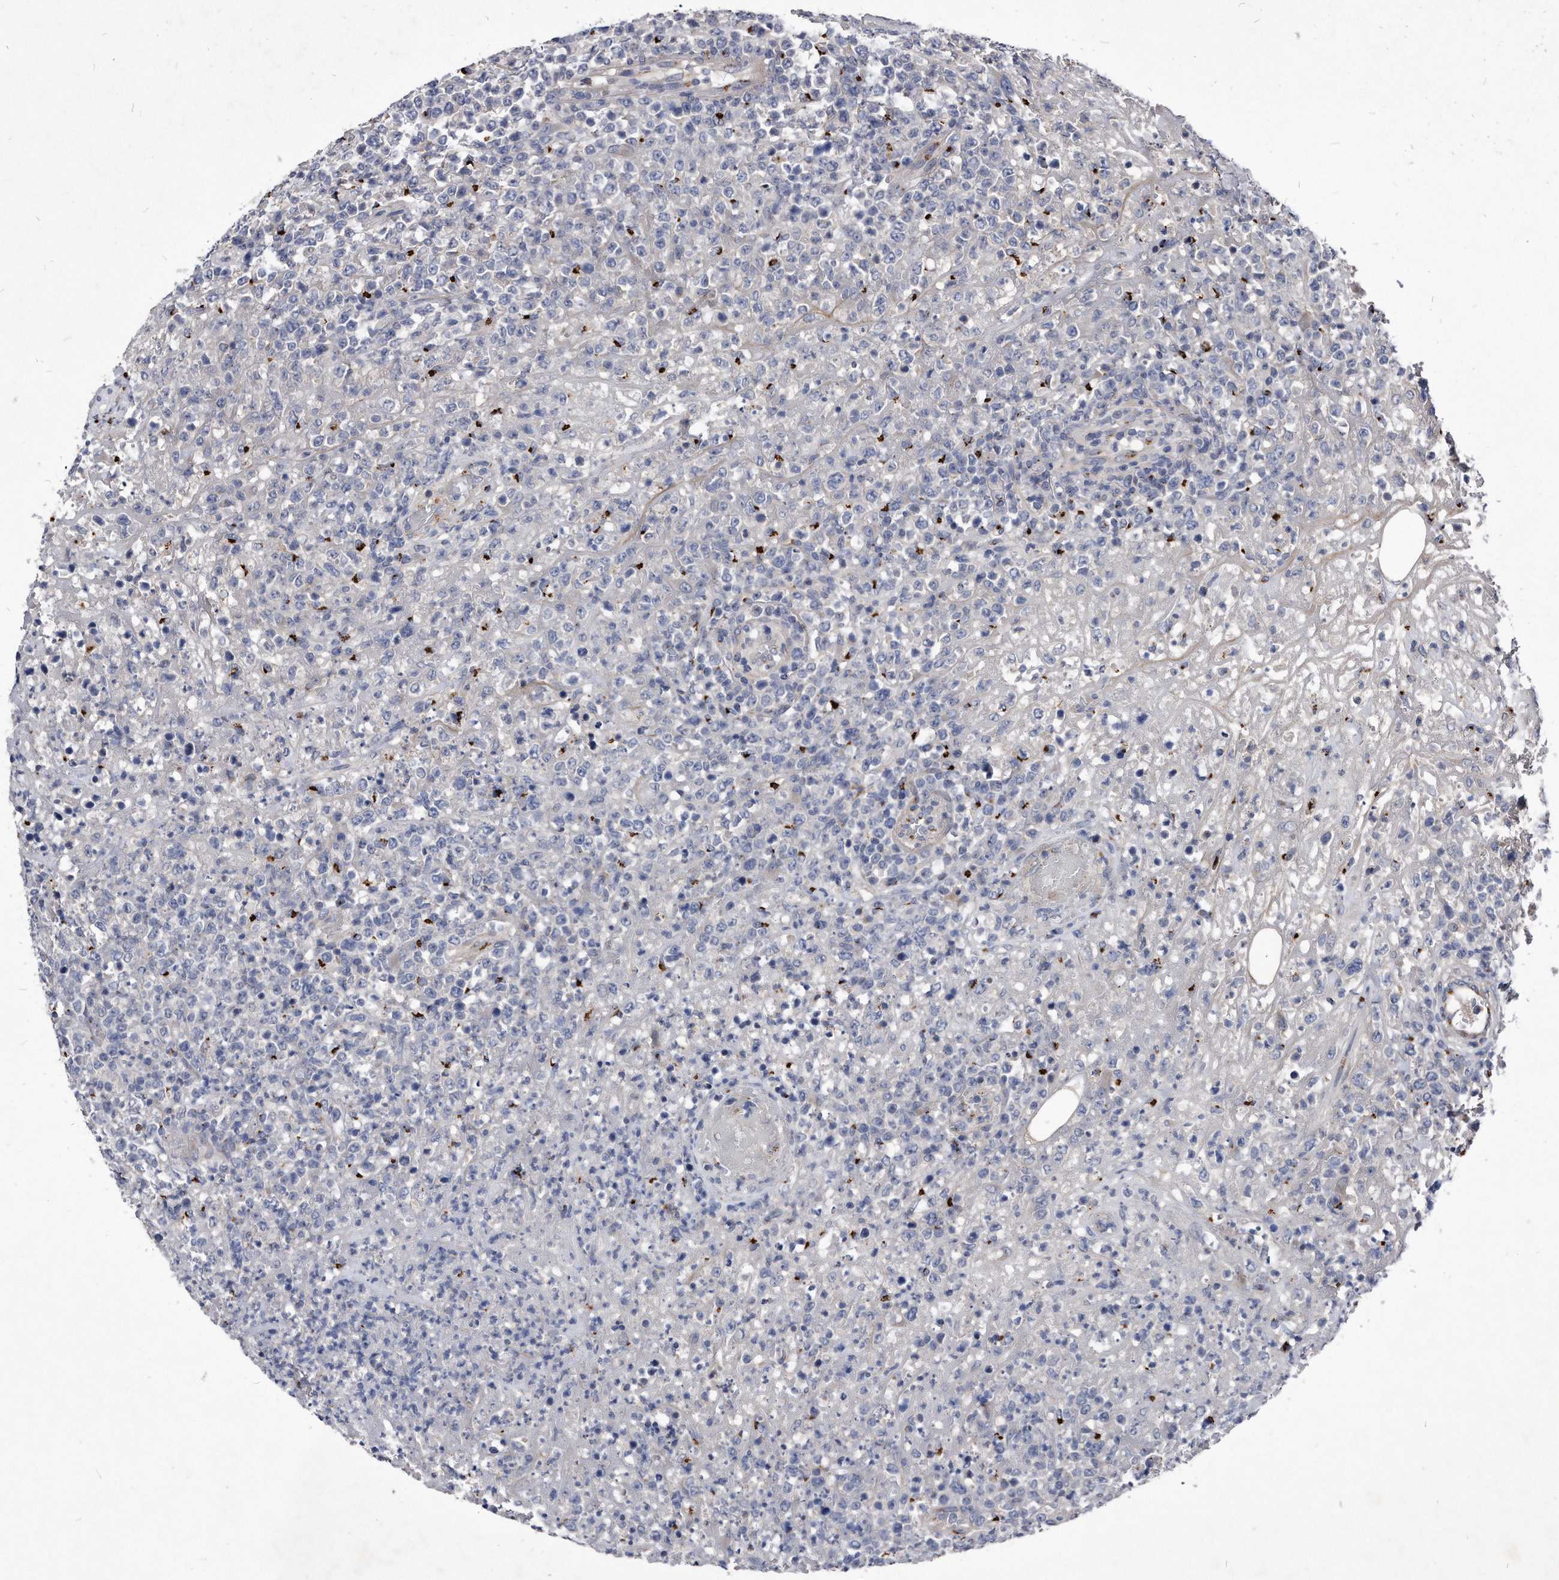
{"staining": {"intensity": "negative", "quantity": "none", "location": "none"}, "tissue": "lymphoma", "cell_type": "Tumor cells", "image_type": "cancer", "snomed": [{"axis": "morphology", "description": "Malignant lymphoma, non-Hodgkin's type, High grade"}, {"axis": "topography", "description": "Colon"}], "caption": "DAB (3,3'-diaminobenzidine) immunohistochemical staining of high-grade malignant lymphoma, non-Hodgkin's type exhibits no significant staining in tumor cells. The staining is performed using DAB (3,3'-diaminobenzidine) brown chromogen with nuclei counter-stained in using hematoxylin.", "gene": "MGAT4A", "patient": {"sex": "female", "age": 53}}